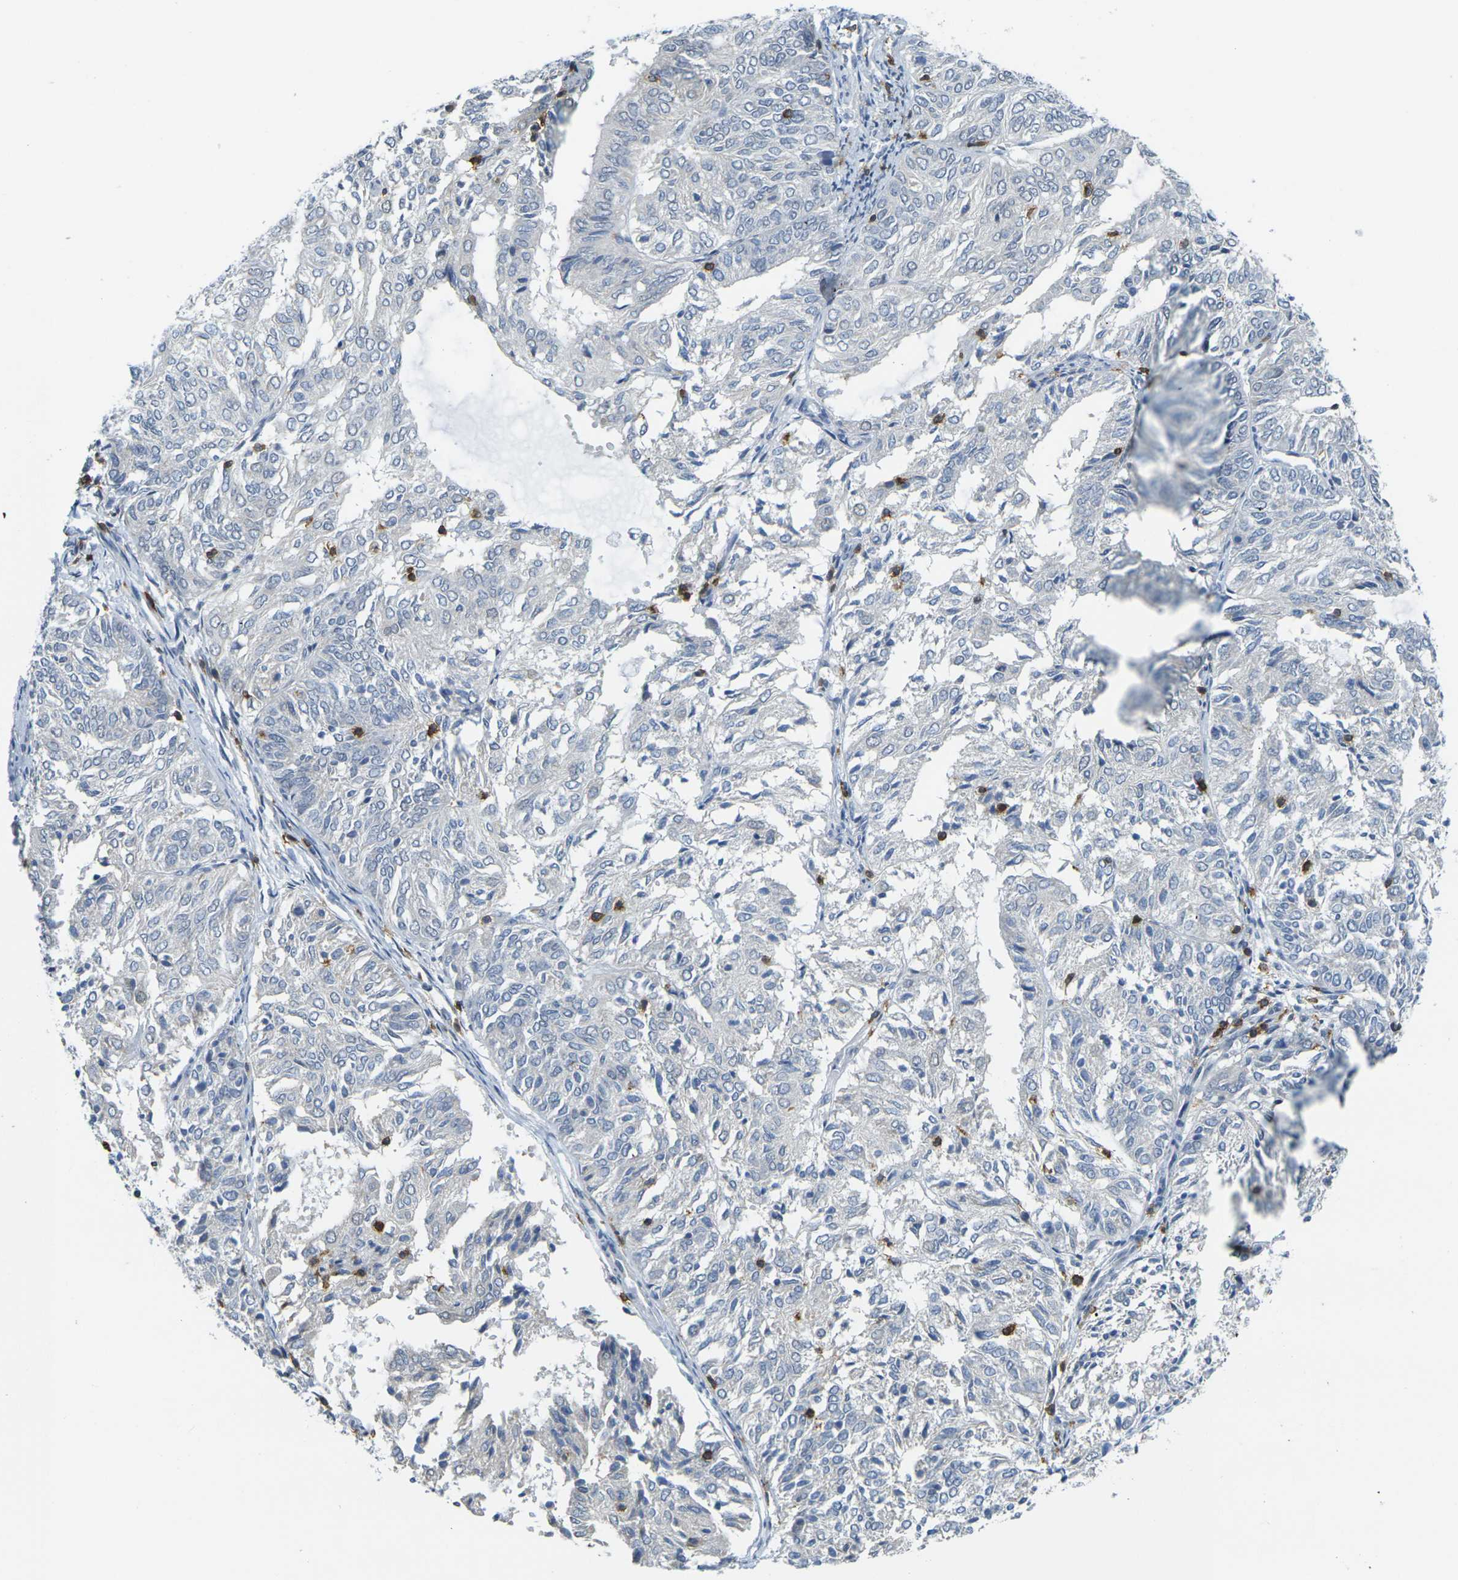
{"staining": {"intensity": "negative", "quantity": "none", "location": "none"}, "tissue": "endometrial cancer", "cell_type": "Tumor cells", "image_type": "cancer", "snomed": [{"axis": "morphology", "description": "Adenocarcinoma, NOS"}, {"axis": "topography", "description": "Uterus"}], "caption": "The photomicrograph exhibits no staining of tumor cells in endometrial cancer (adenocarcinoma). (Immunohistochemistry, brightfield microscopy, high magnification).", "gene": "CD3D", "patient": {"sex": "female", "age": 60}}